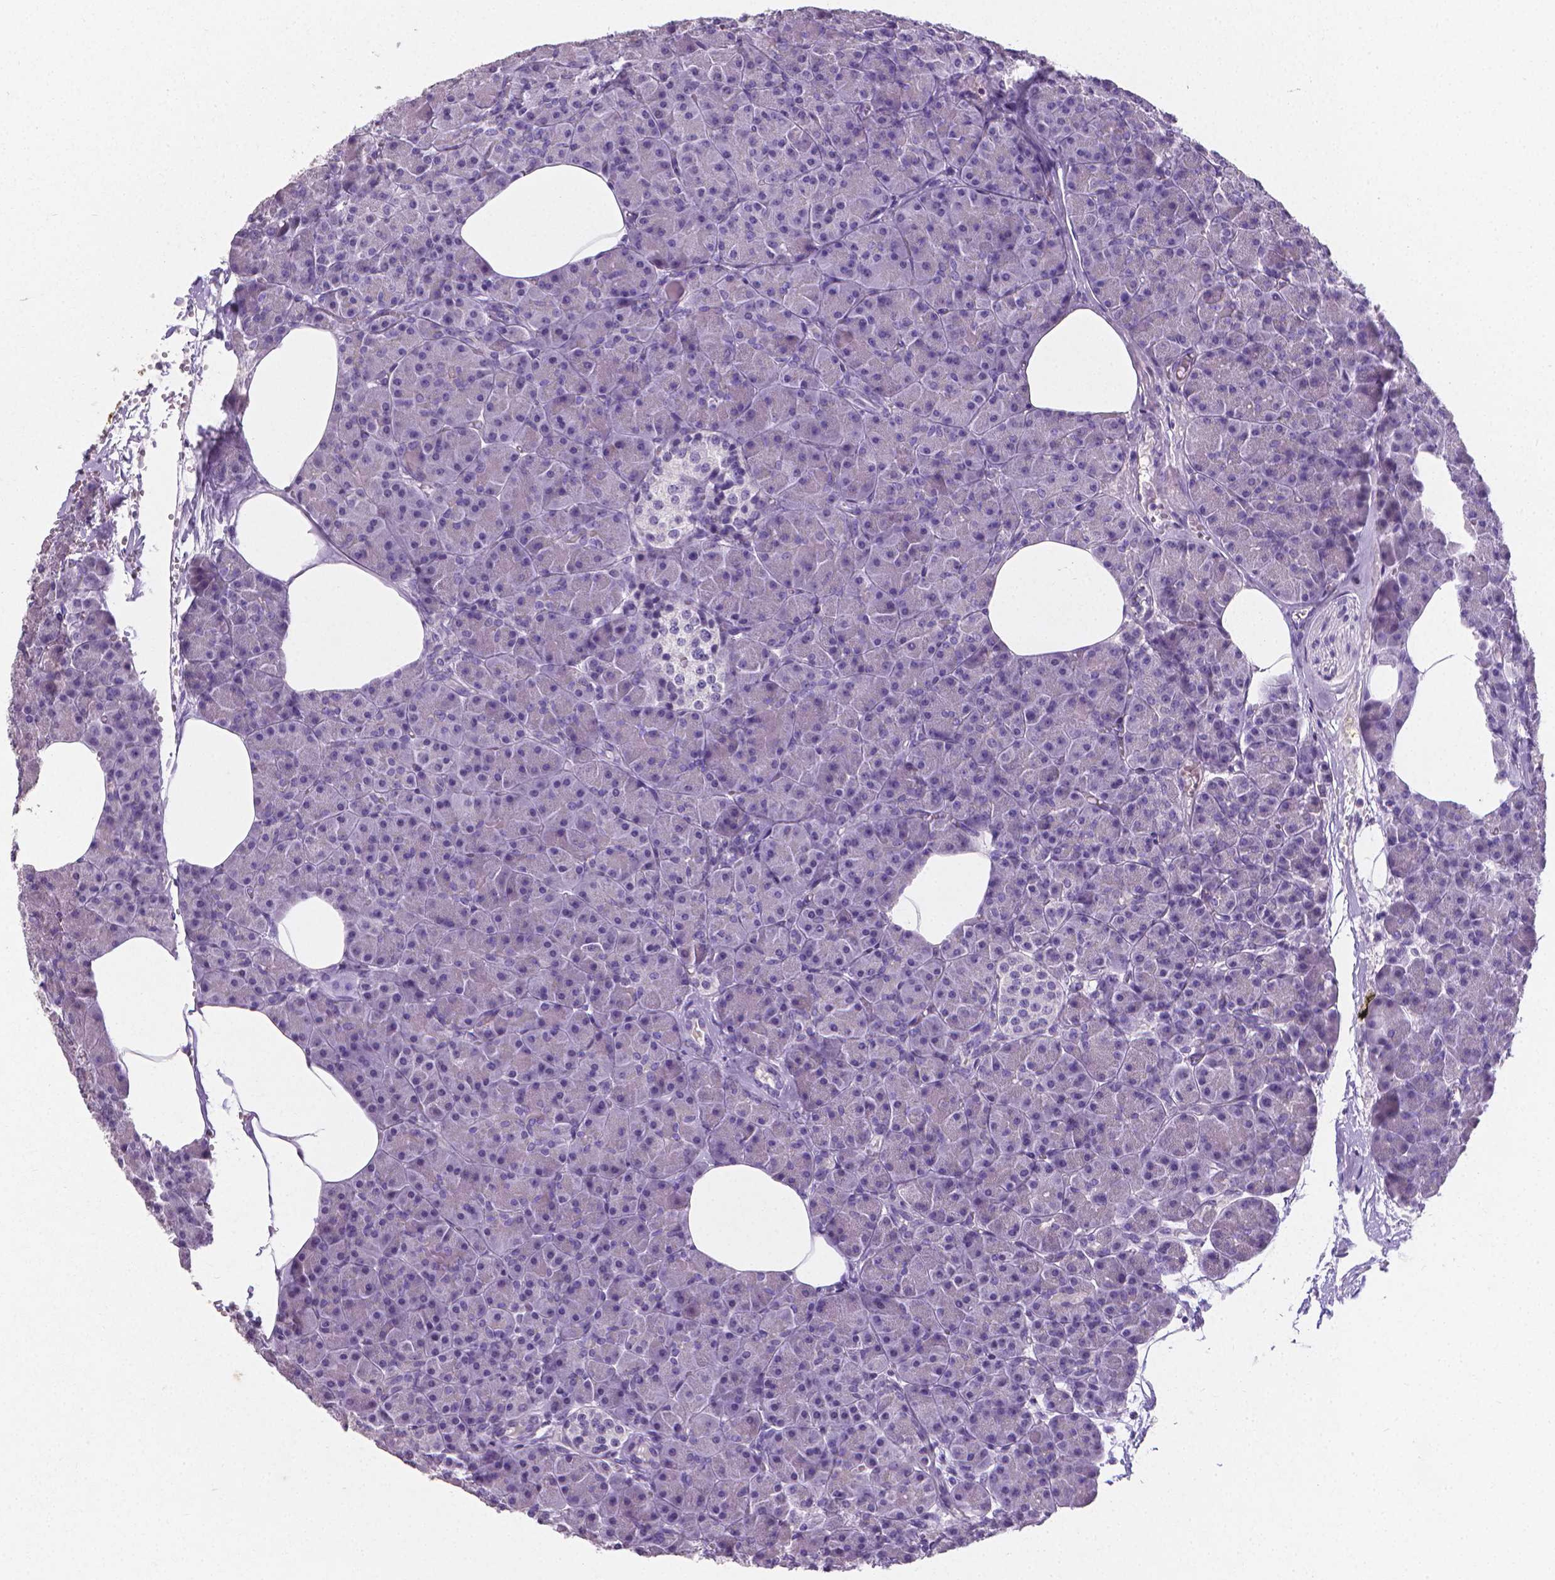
{"staining": {"intensity": "negative", "quantity": "none", "location": "none"}, "tissue": "pancreas", "cell_type": "Exocrine glandular cells", "image_type": "normal", "snomed": [{"axis": "morphology", "description": "Normal tissue, NOS"}, {"axis": "topography", "description": "Pancreas"}], "caption": "Benign pancreas was stained to show a protein in brown. There is no significant staining in exocrine glandular cells.", "gene": "XPNPEP2", "patient": {"sex": "female", "age": 45}}